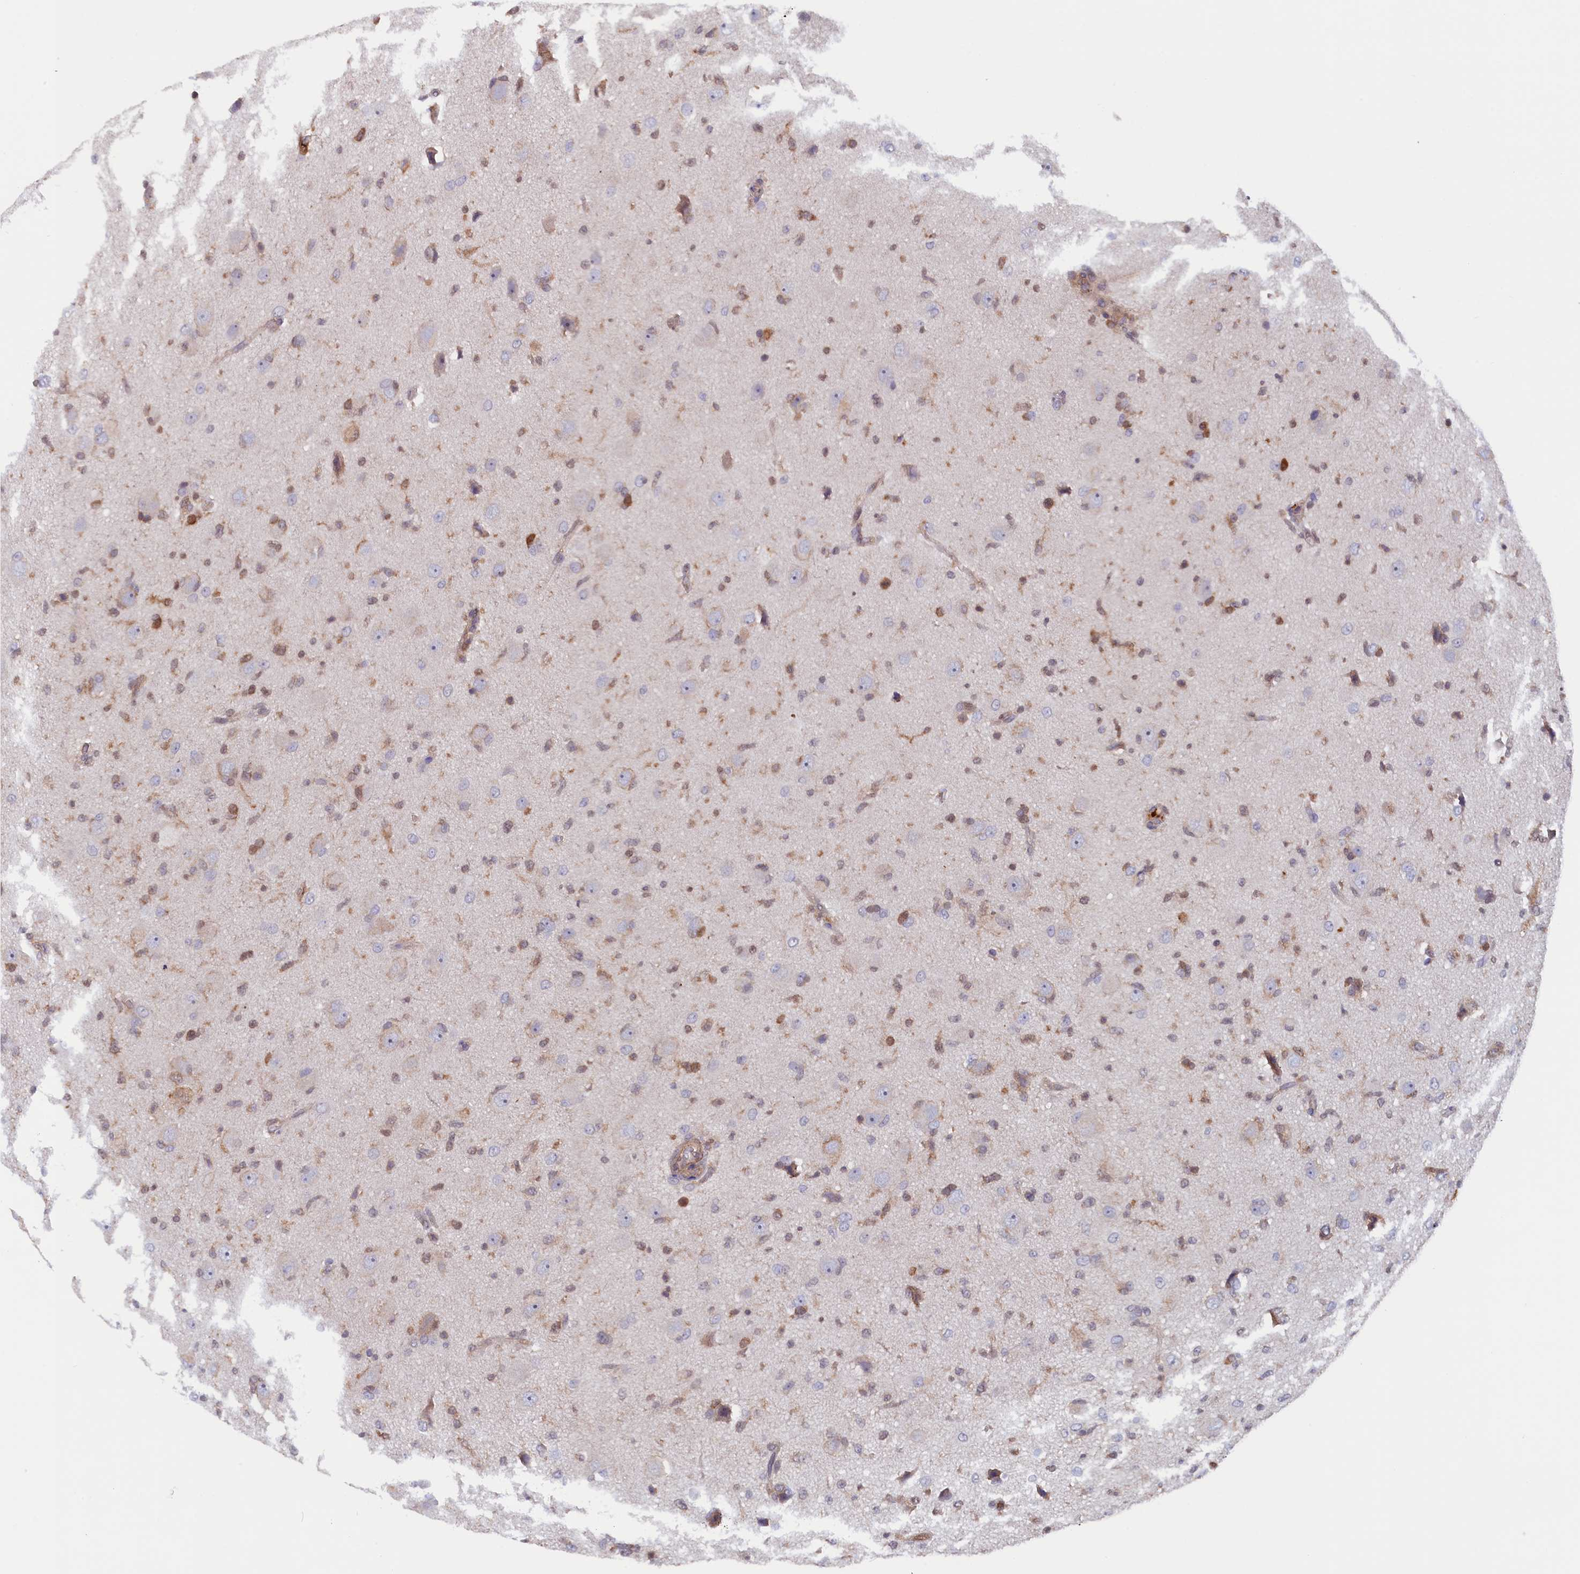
{"staining": {"intensity": "moderate", "quantity": "<25%", "location": "nuclear"}, "tissue": "glioma", "cell_type": "Tumor cells", "image_type": "cancer", "snomed": [{"axis": "morphology", "description": "Glioma, malignant, High grade"}, {"axis": "topography", "description": "Brain"}], "caption": "DAB (3,3'-diaminobenzidine) immunohistochemical staining of high-grade glioma (malignant) displays moderate nuclear protein expression in about <25% of tumor cells.", "gene": "JPT2", "patient": {"sex": "female", "age": 57}}